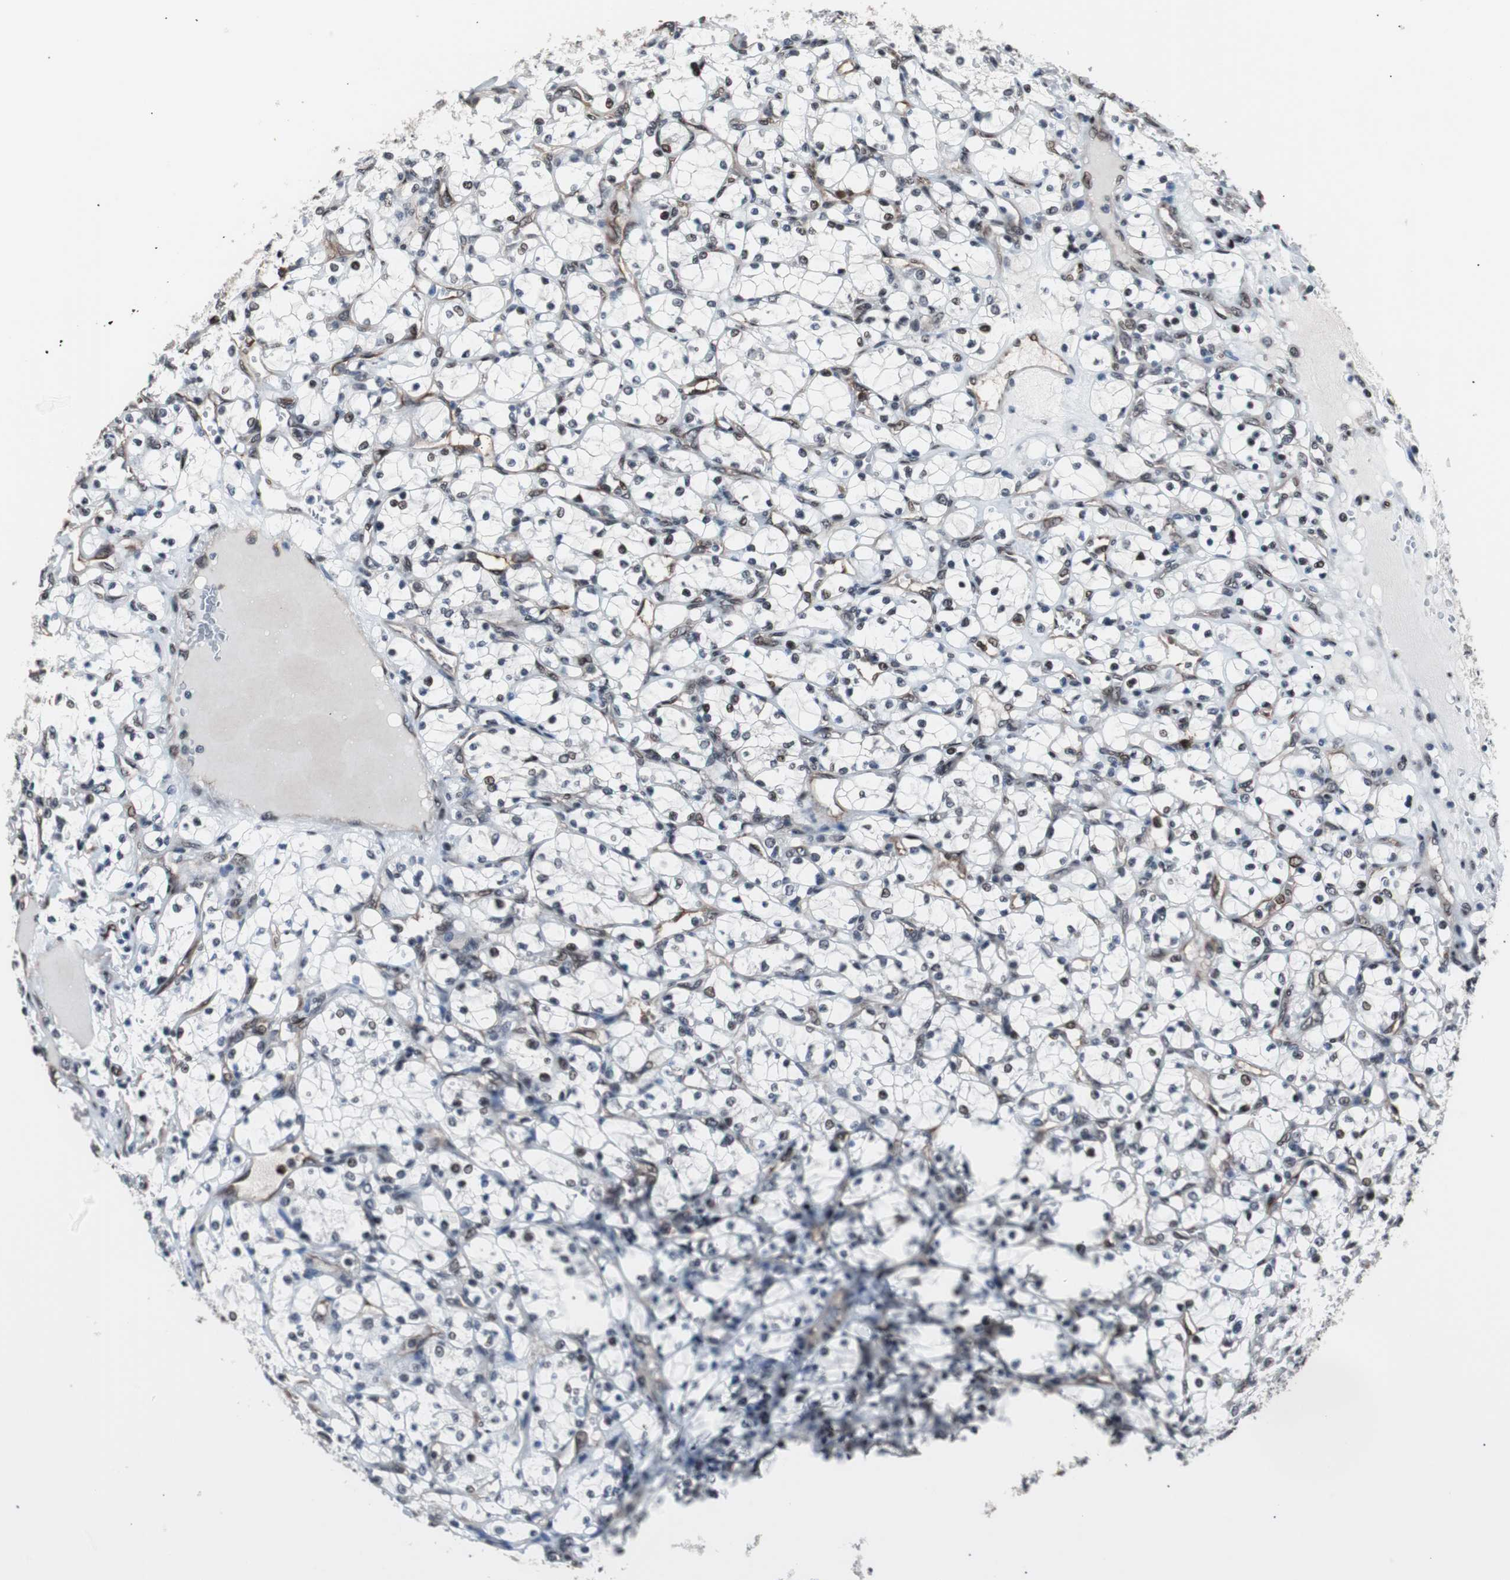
{"staining": {"intensity": "weak", "quantity": "<25%", "location": "nuclear"}, "tissue": "renal cancer", "cell_type": "Tumor cells", "image_type": "cancer", "snomed": [{"axis": "morphology", "description": "Adenocarcinoma, NOS"}, {"axis": "topography", "description": "Kidney"}], "caption": "Tumor cells show no significant expression in renal cancer. (IHC, brightfield microscopy, high magnification).", "gene": "POGZ", "patient": {"sex": "female", "age": 69}}